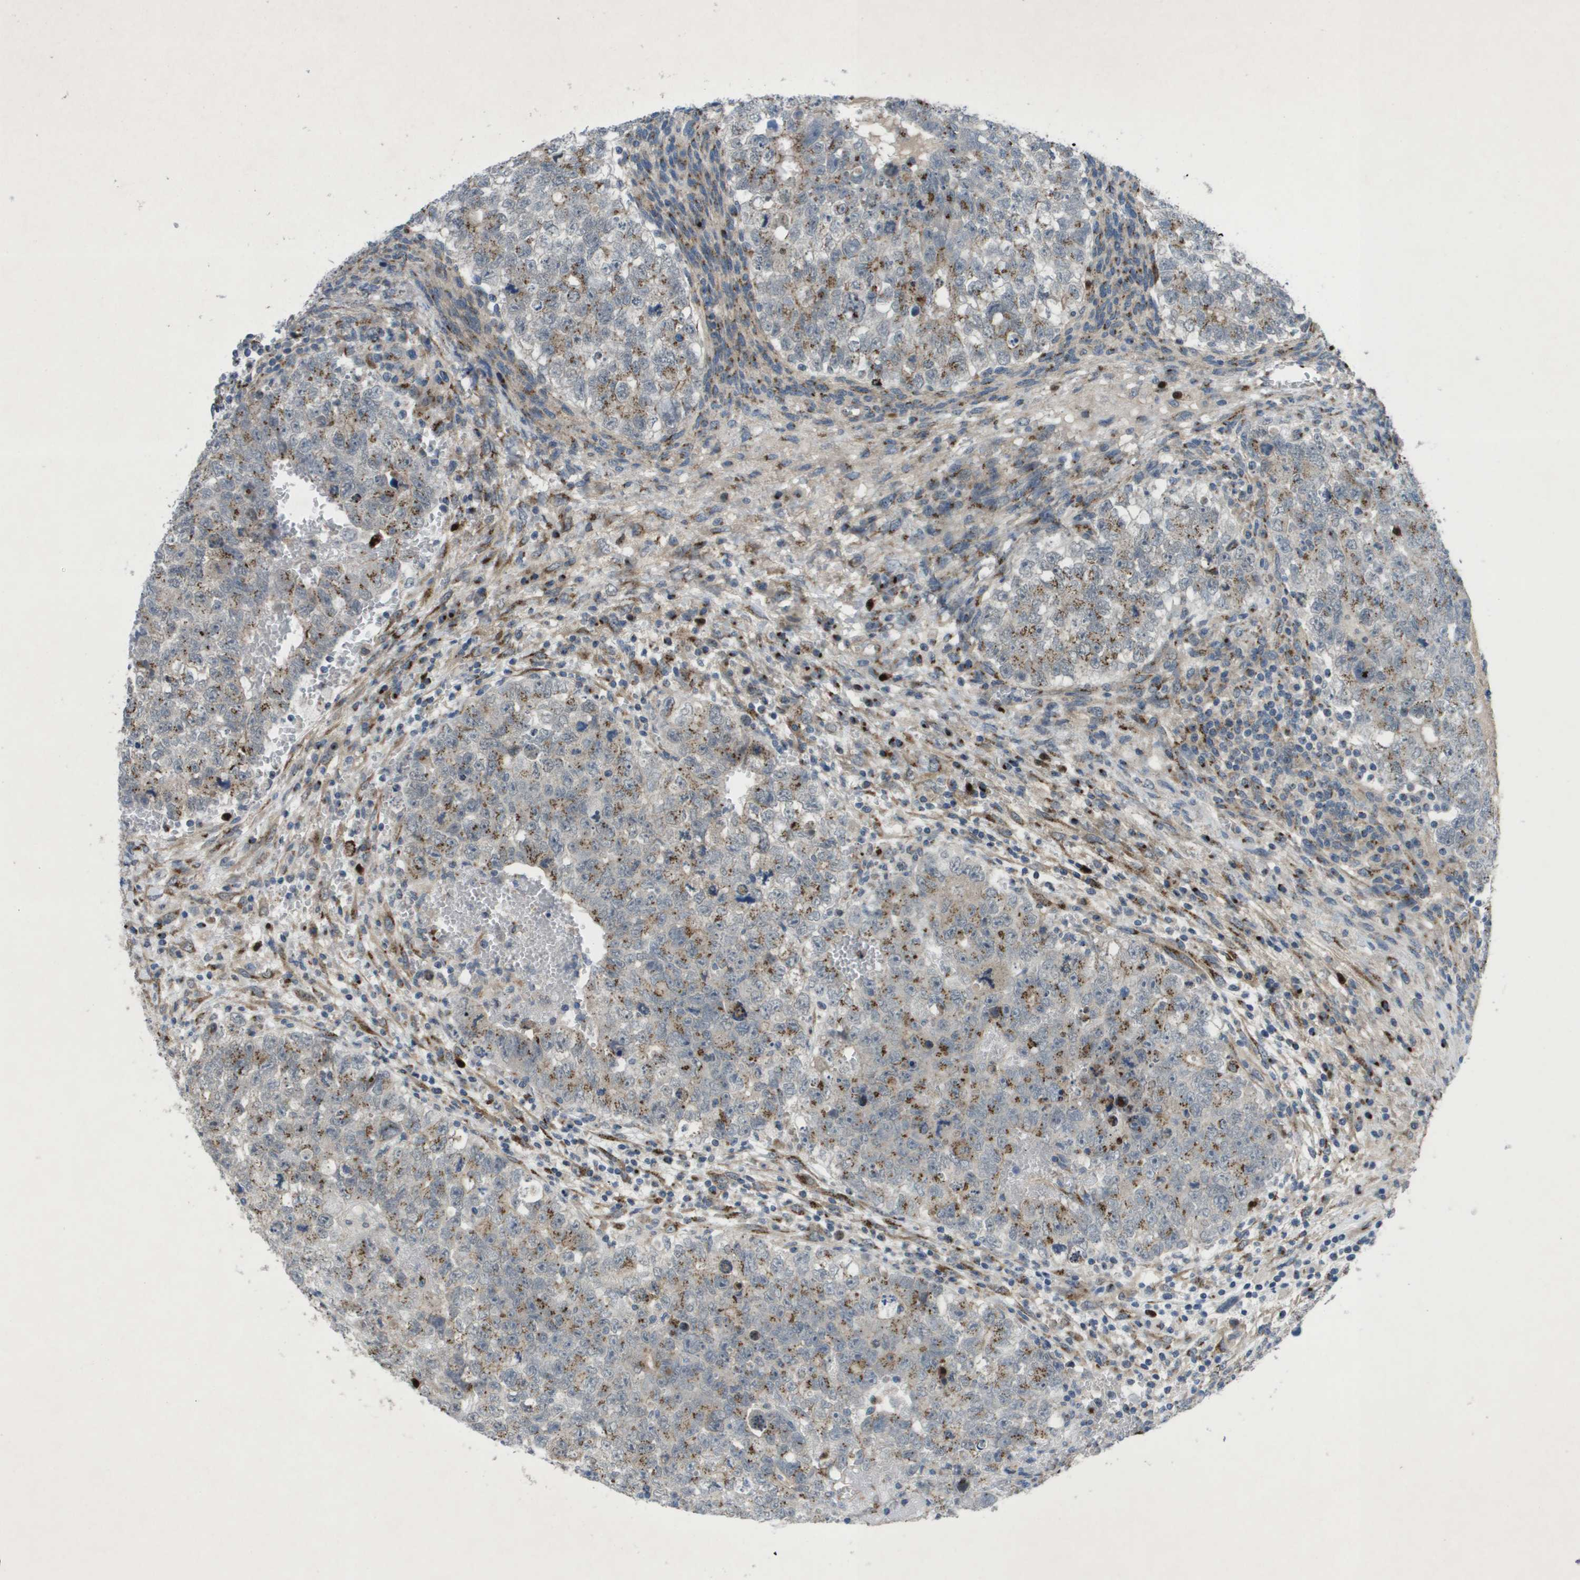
{"staining": {"intensity": "moderate", "quantity": ">75%", "location": "cytoplasmic/membranous"}, "tissue": "testis cancer", "cell_type": "Tumor cells", "image_type": "cancer", "snomed": [{"axis": "morphology", "description": "Seminoma, NOS"}, {"axis": "morphology", "description": "Carcinoma, Embryonal, NOS"}, {"axis": "topography", "description": "Testis"}], "caption": "This photomicrograph demonstrates testis seminoma stained with immunohistochemistry to label a protein in brown. The cytoplasmic/membranous of tumor cells show moderate positivity for the protein. Nuclei are counter-stained blue.", "gene": "QSOX2", "patient": {"sex": "male", "age": 38}}